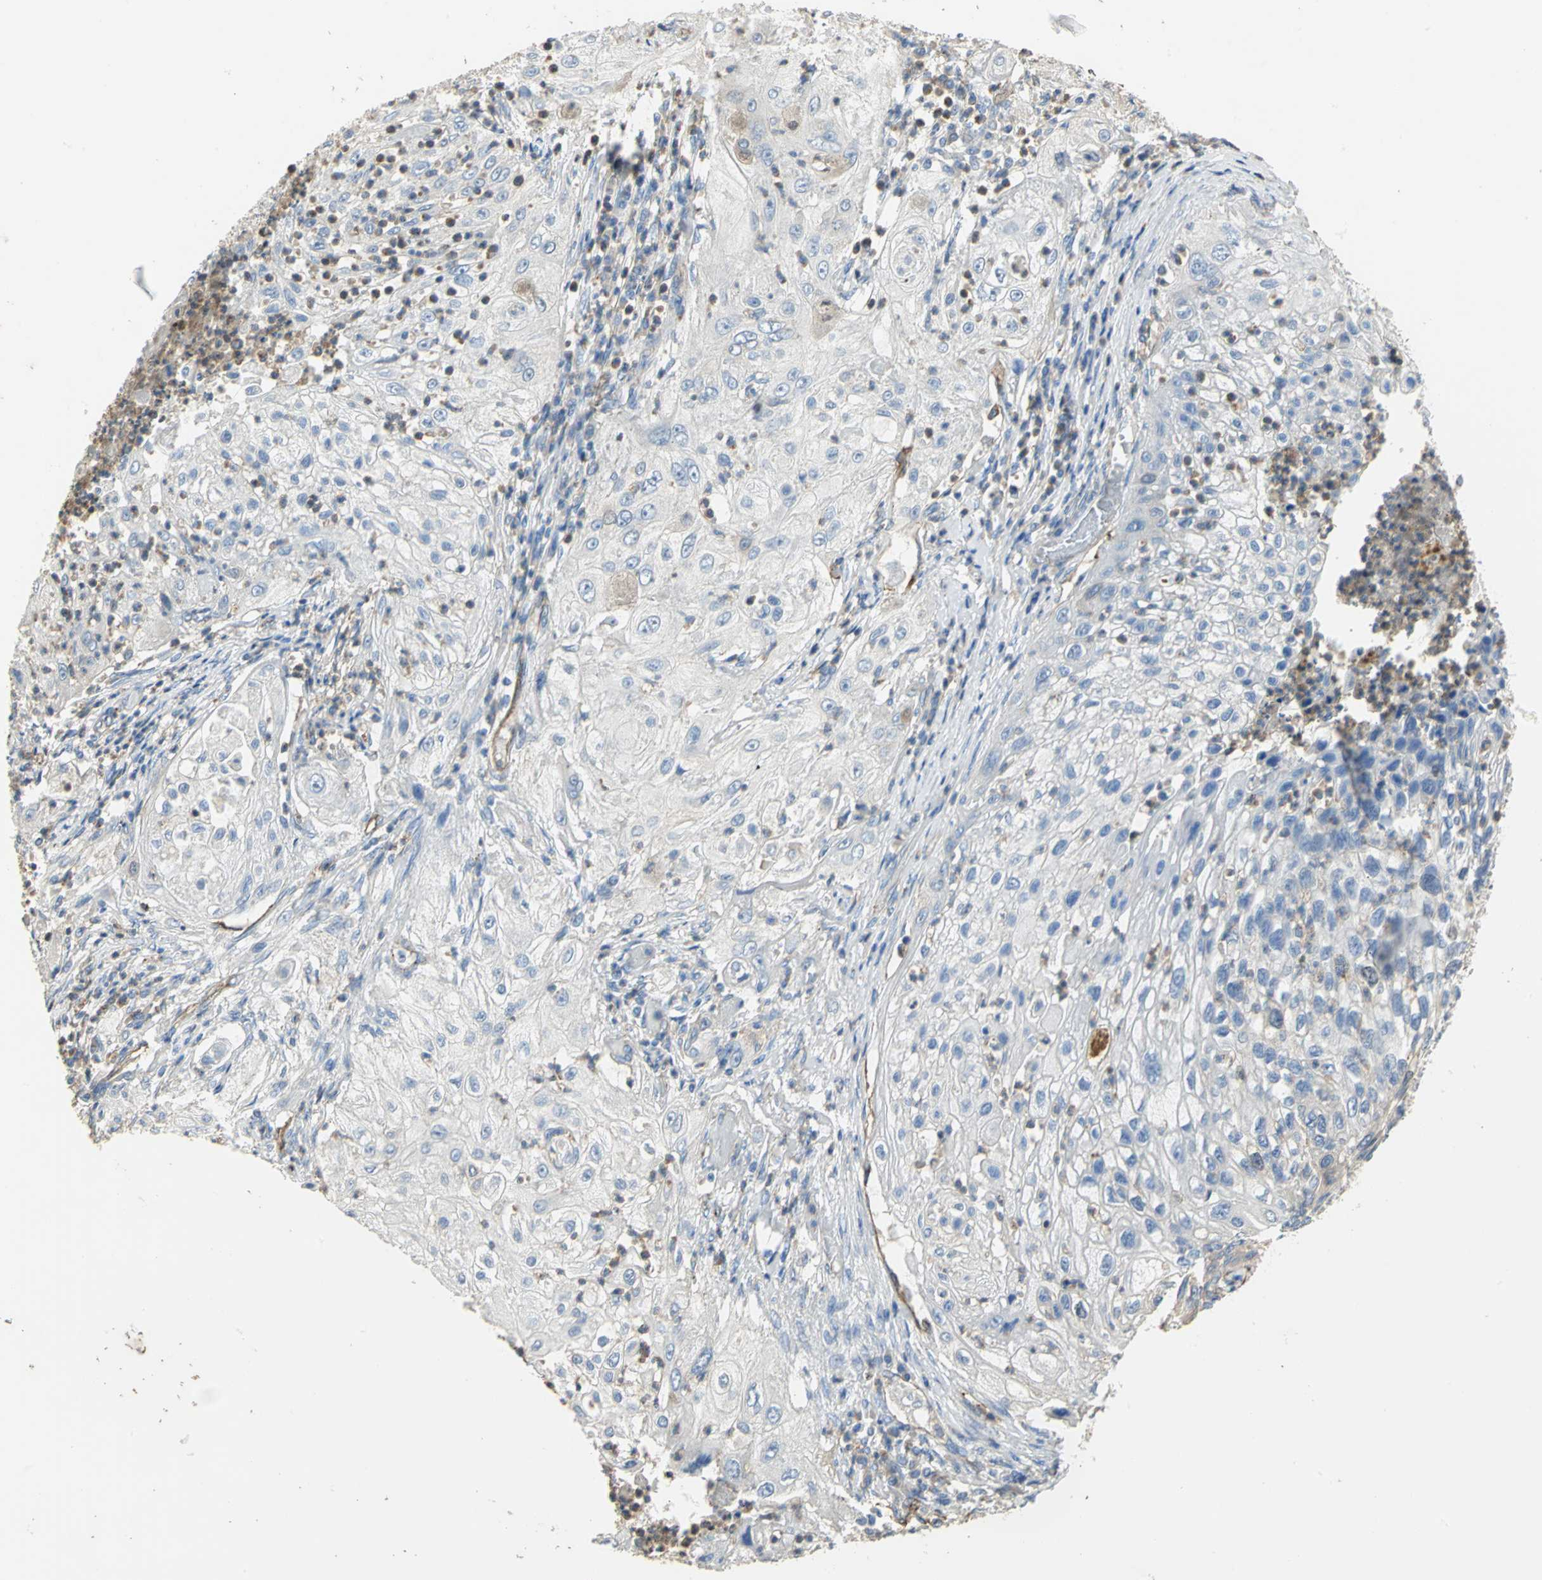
{"staining": {"intensity": "negative", "quantity": "none", "location": "none"}, "tissue": "lung cancer", "cell_type": "Tumor cells", "image_type": "cancer", "snomed": [{"axis": "morphology", "description": "Inflammation, NOS"}, {"axis": "morphology", "description": "Squamous cell carcinoma, NOS"}, {"axis": "topography", "description": "Lymph node"}, {"axis": "topography", "description": "Soft tissue"}, {"axis": "topography", "description": "Lung"}], "caption": "Tumor cells are negative for brown protein staining in lung cancer. Brightfield microscopy of IHC stained with DAB (3,3'-diaminobenzidine) (brown) and hematoxylin (blue), captured at high magnification.", "gene": "DLGAP5", "patient": {"sex": "male", "age": 66}}